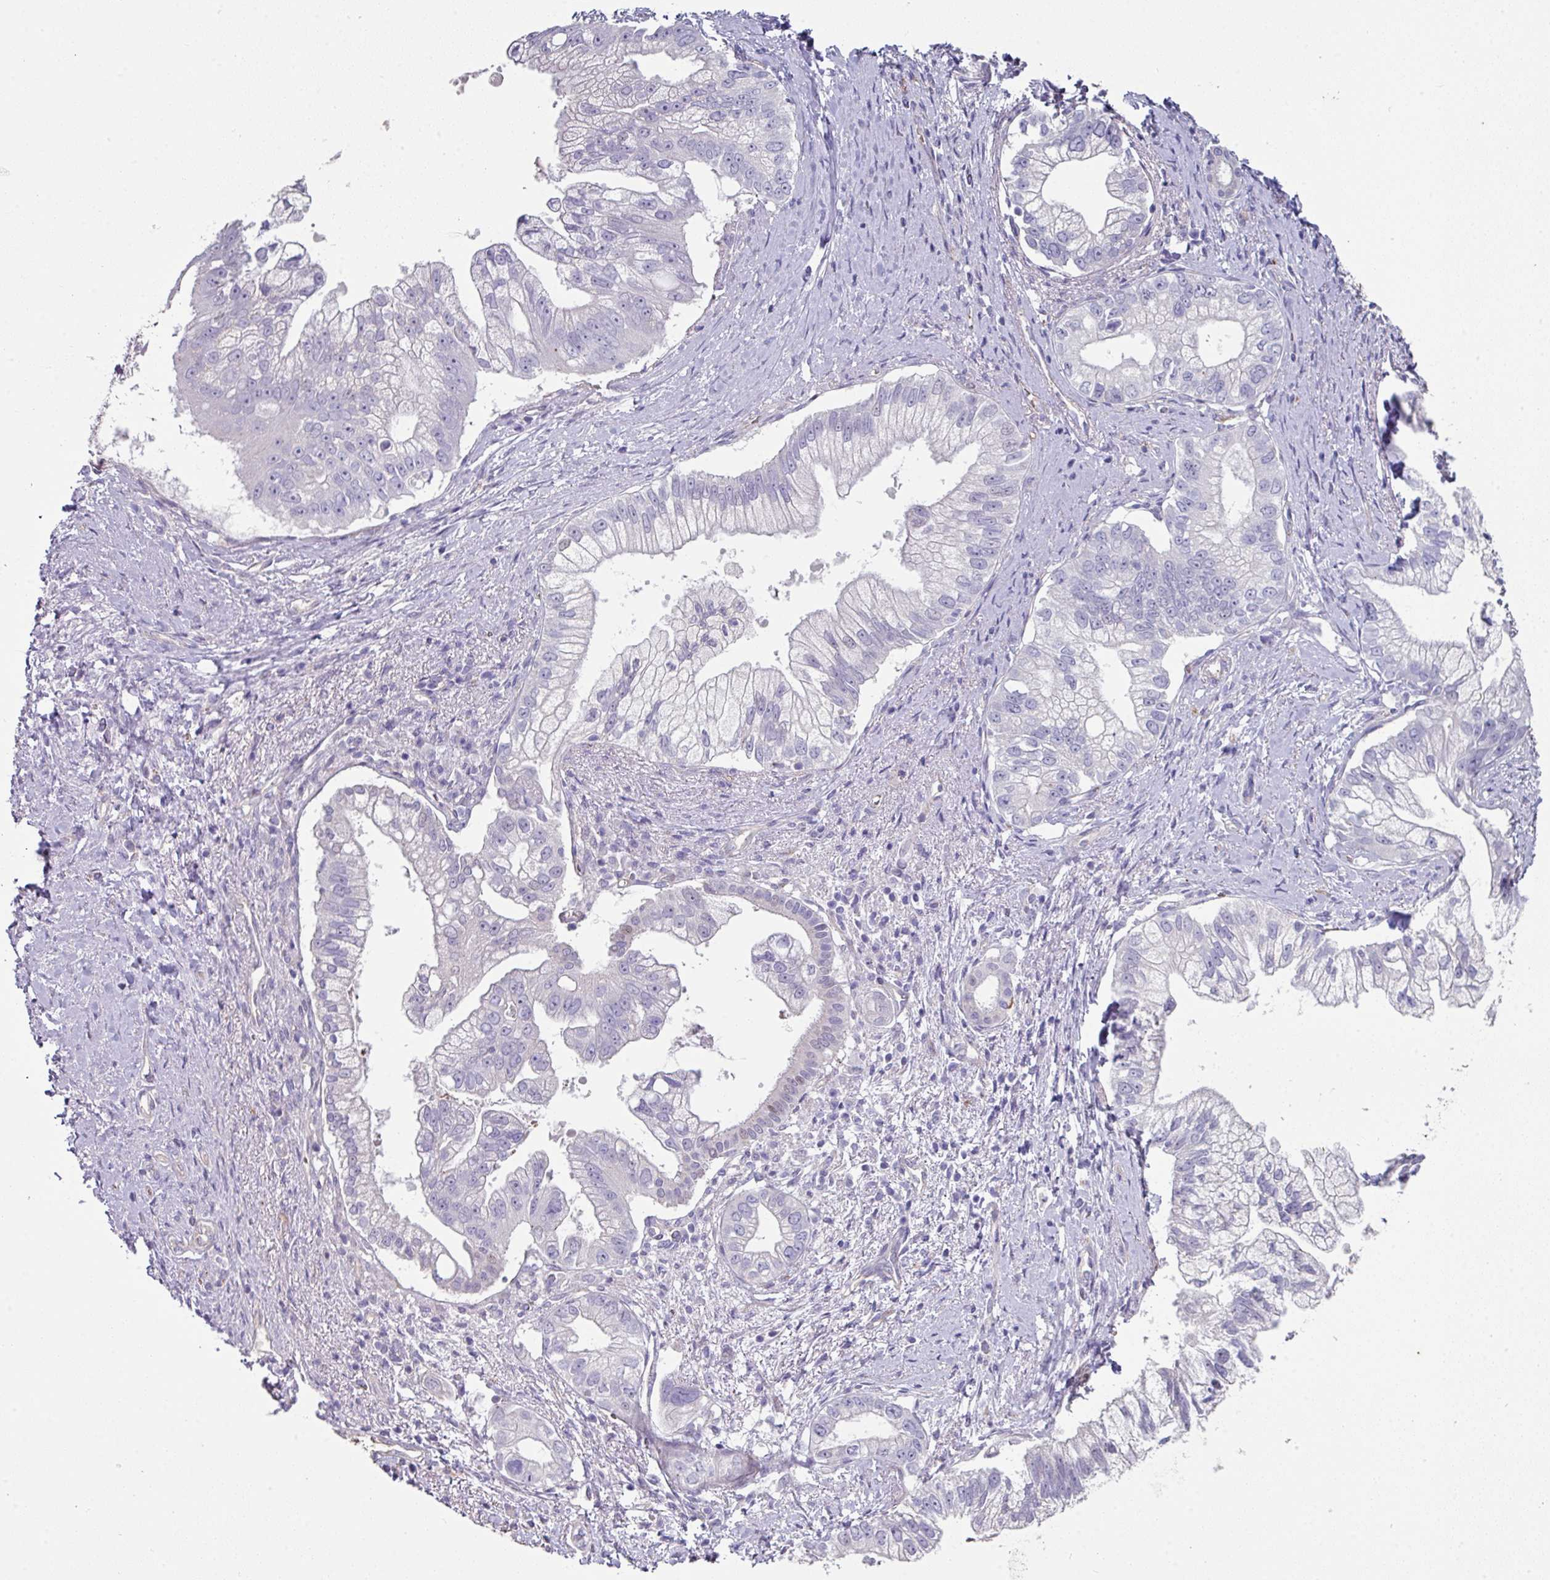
{"staining": {"intensity": "negative", "quantity": "none", "location": "none"}, "tissue": "pancreatic cancer", "cell_type": "Tumor cells", "image_type": "cancer", "snomed": [{"axis": "morphology", "description": "Adenocarcinoma, NOS"}, {"axis": "topography", "description": "Pancreas"}], "caption": "Pancreatic cancer was stained to show a protein in brown. There is no significant positivity in tumor cells.", "gene": "ANO9", "patient": {"sex": "male", "age": 70}}